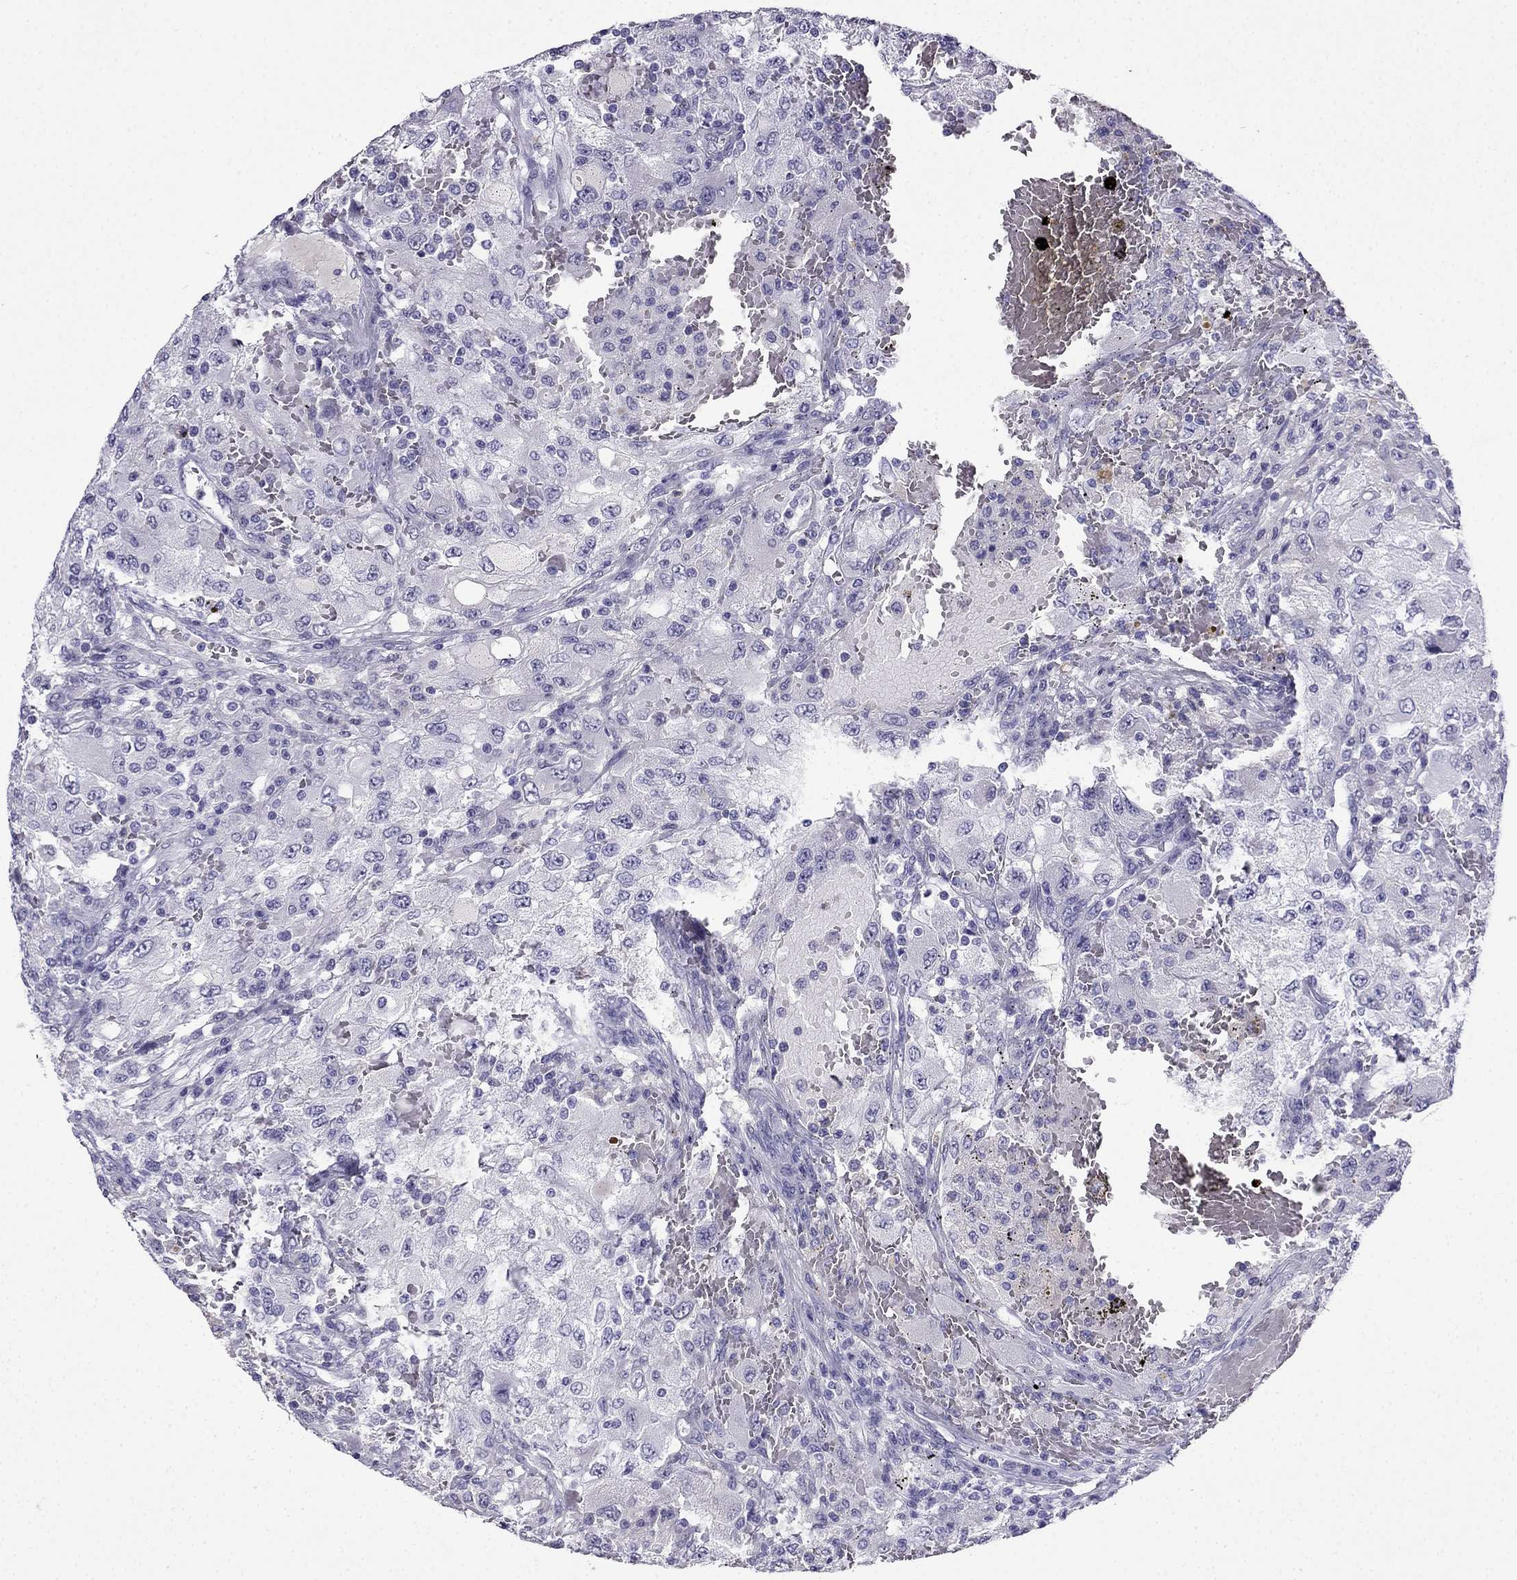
{"staining": {"intensity": "negative", "quantity": "none", "location": "none"}, "tissue": "renal cancer", "cell_type": "Tumor cells", "image_type": "cancer", "snomed": [{"axis": "morphology", "description": "Adenocarcinoma, NOS"}, {"axis": "topography", "description": "Kidney"}], "caption": "IHC of renal cancer exhibits no expression in tumor cells.", "gene": "CDHR4", "patient": {"sex": "female", "age": 67}}